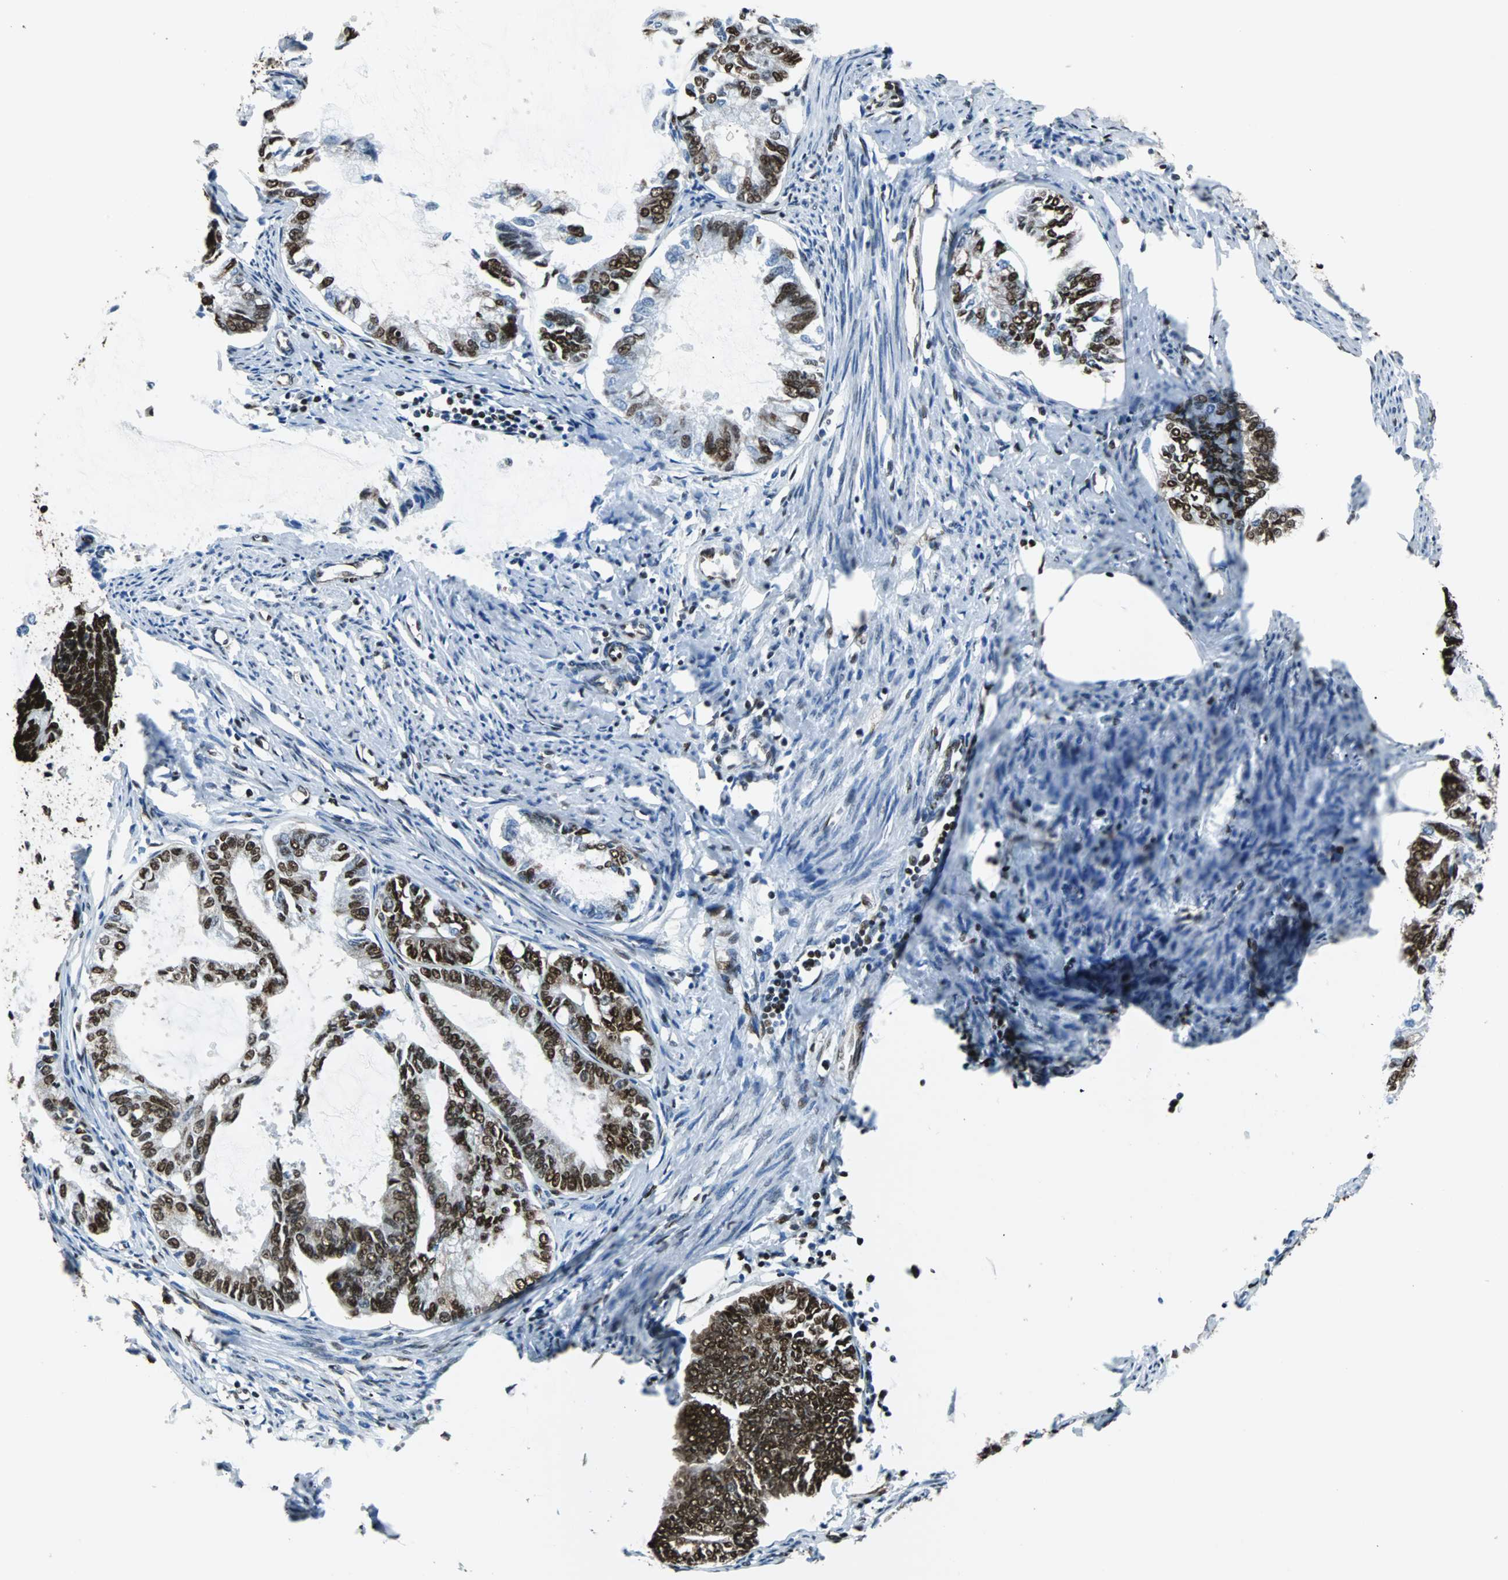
{"staining": {"intensity": "strong", "quantity": ">75%", "location": "nuclear"}, "tissue": "endometrial cancer", "cell_type": "Tumor cells", "image_type": "cancer", "snomed": [{"axis": "morphology", "description": "Adenocarcinoma, NOS"}, {"axis": "topography", "description": "Endometrium"}], "caption": "High-magnification brightfield microscopy of endometrial cancer stained with DAB (3,3'-diaminobenzidine) (brown) and counterstained with hematoxylin (blue). tumor cells exhibit strong nuclear positivity is appreciated in about>75% of cells.", "gene": "FUBP1", "patient": {"sex": "female", "age": 86}}